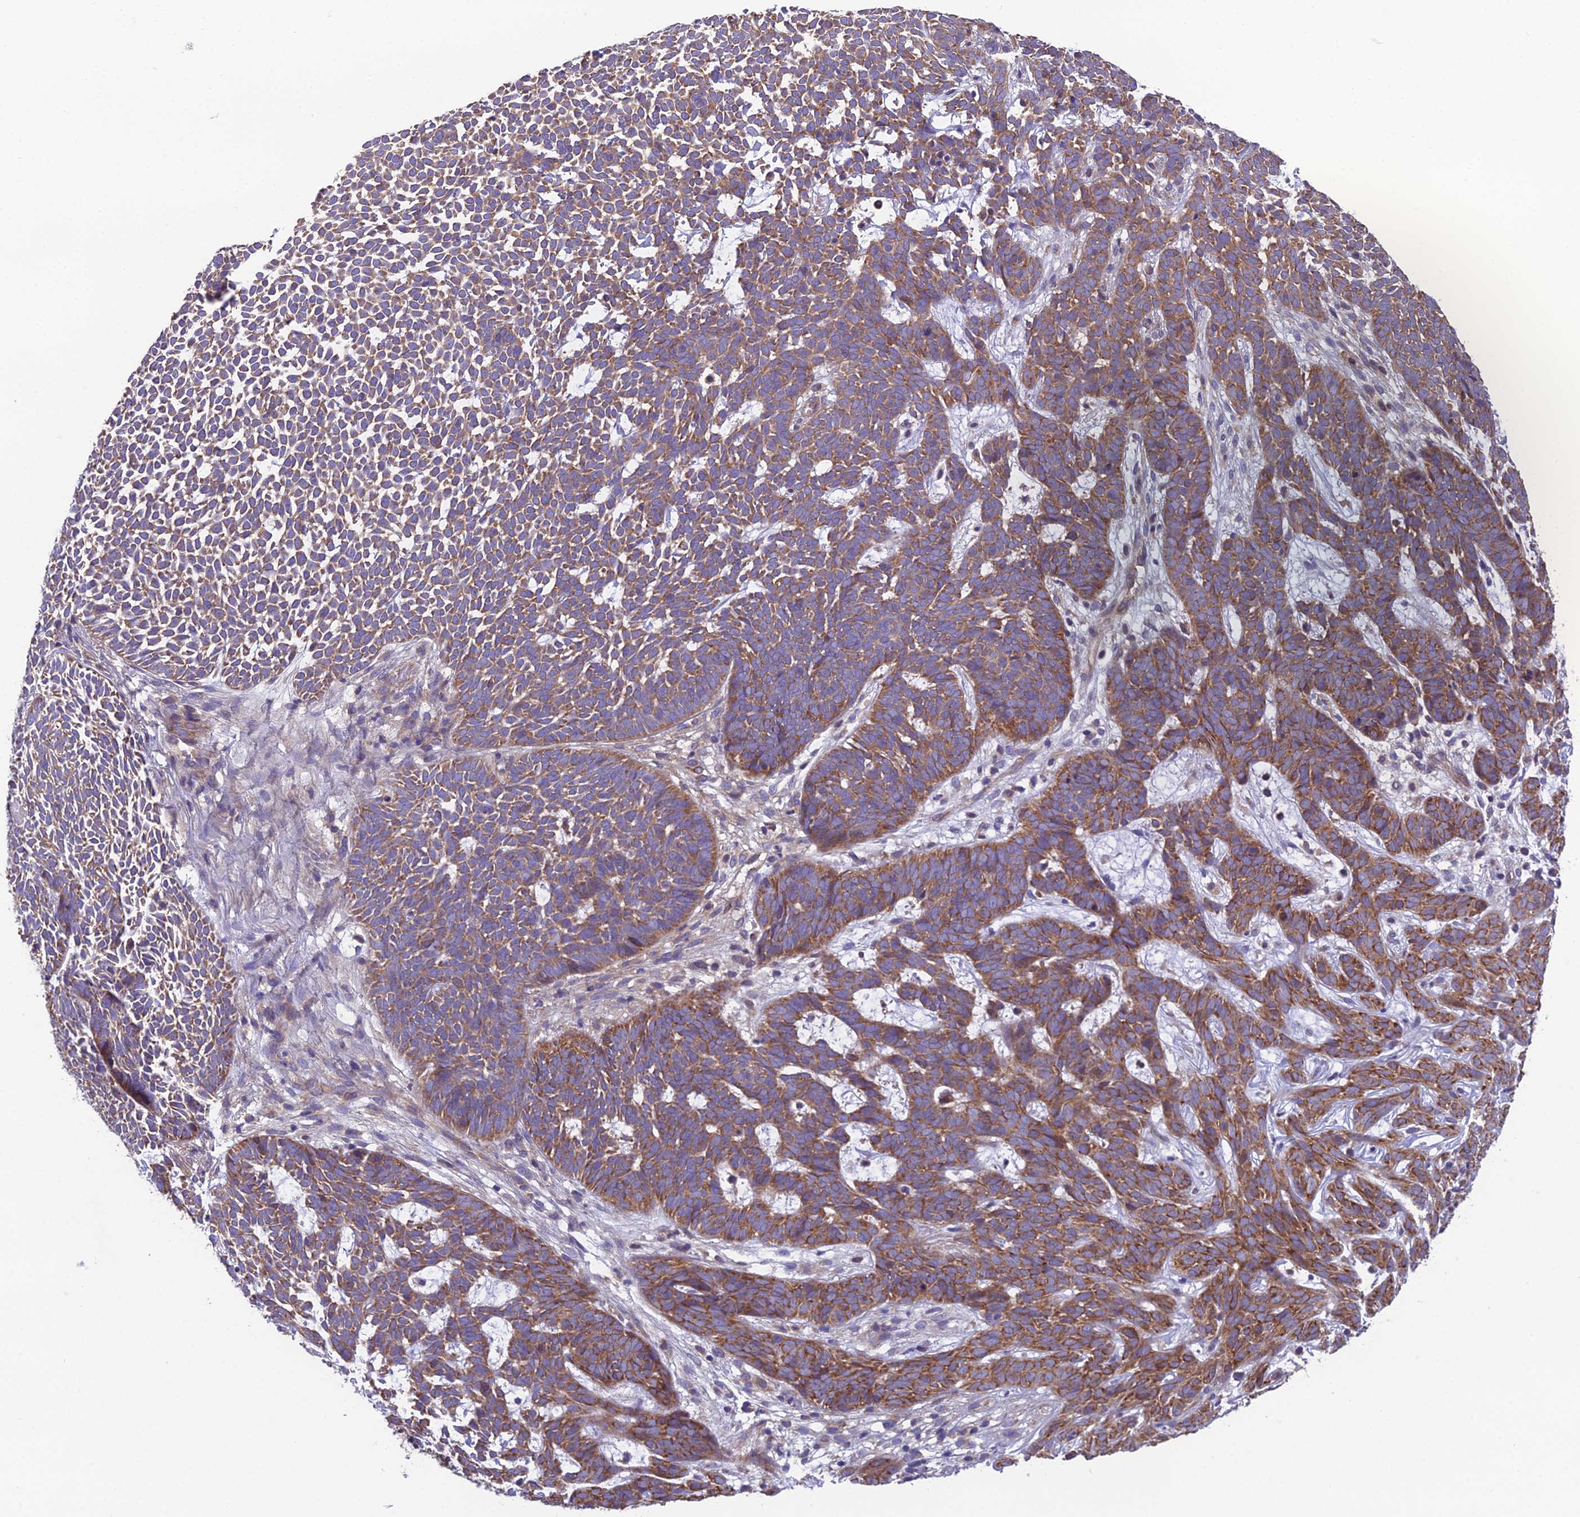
{"staining": {"intensity": "strong", "quantity": ">75%", "location": "cytoplasmic/membranous"}, "tissue": "skin cancer", "cell_type": "Tumor cells", "image_type": "cancer", "snomed": [{"axis": "morphology", "description": "Basal cell carcinoma"}, {"axis": "topography", "description": "Skin"}], "caption": "About >75% of tumor cells in skin basal cell carcinoma display strong cytoplasmic/membranous protein expression as visualized by brown immunohistochemical staining.", "gene": "BLOC1S4", "patient": {"sex": "female", "age": 78}}